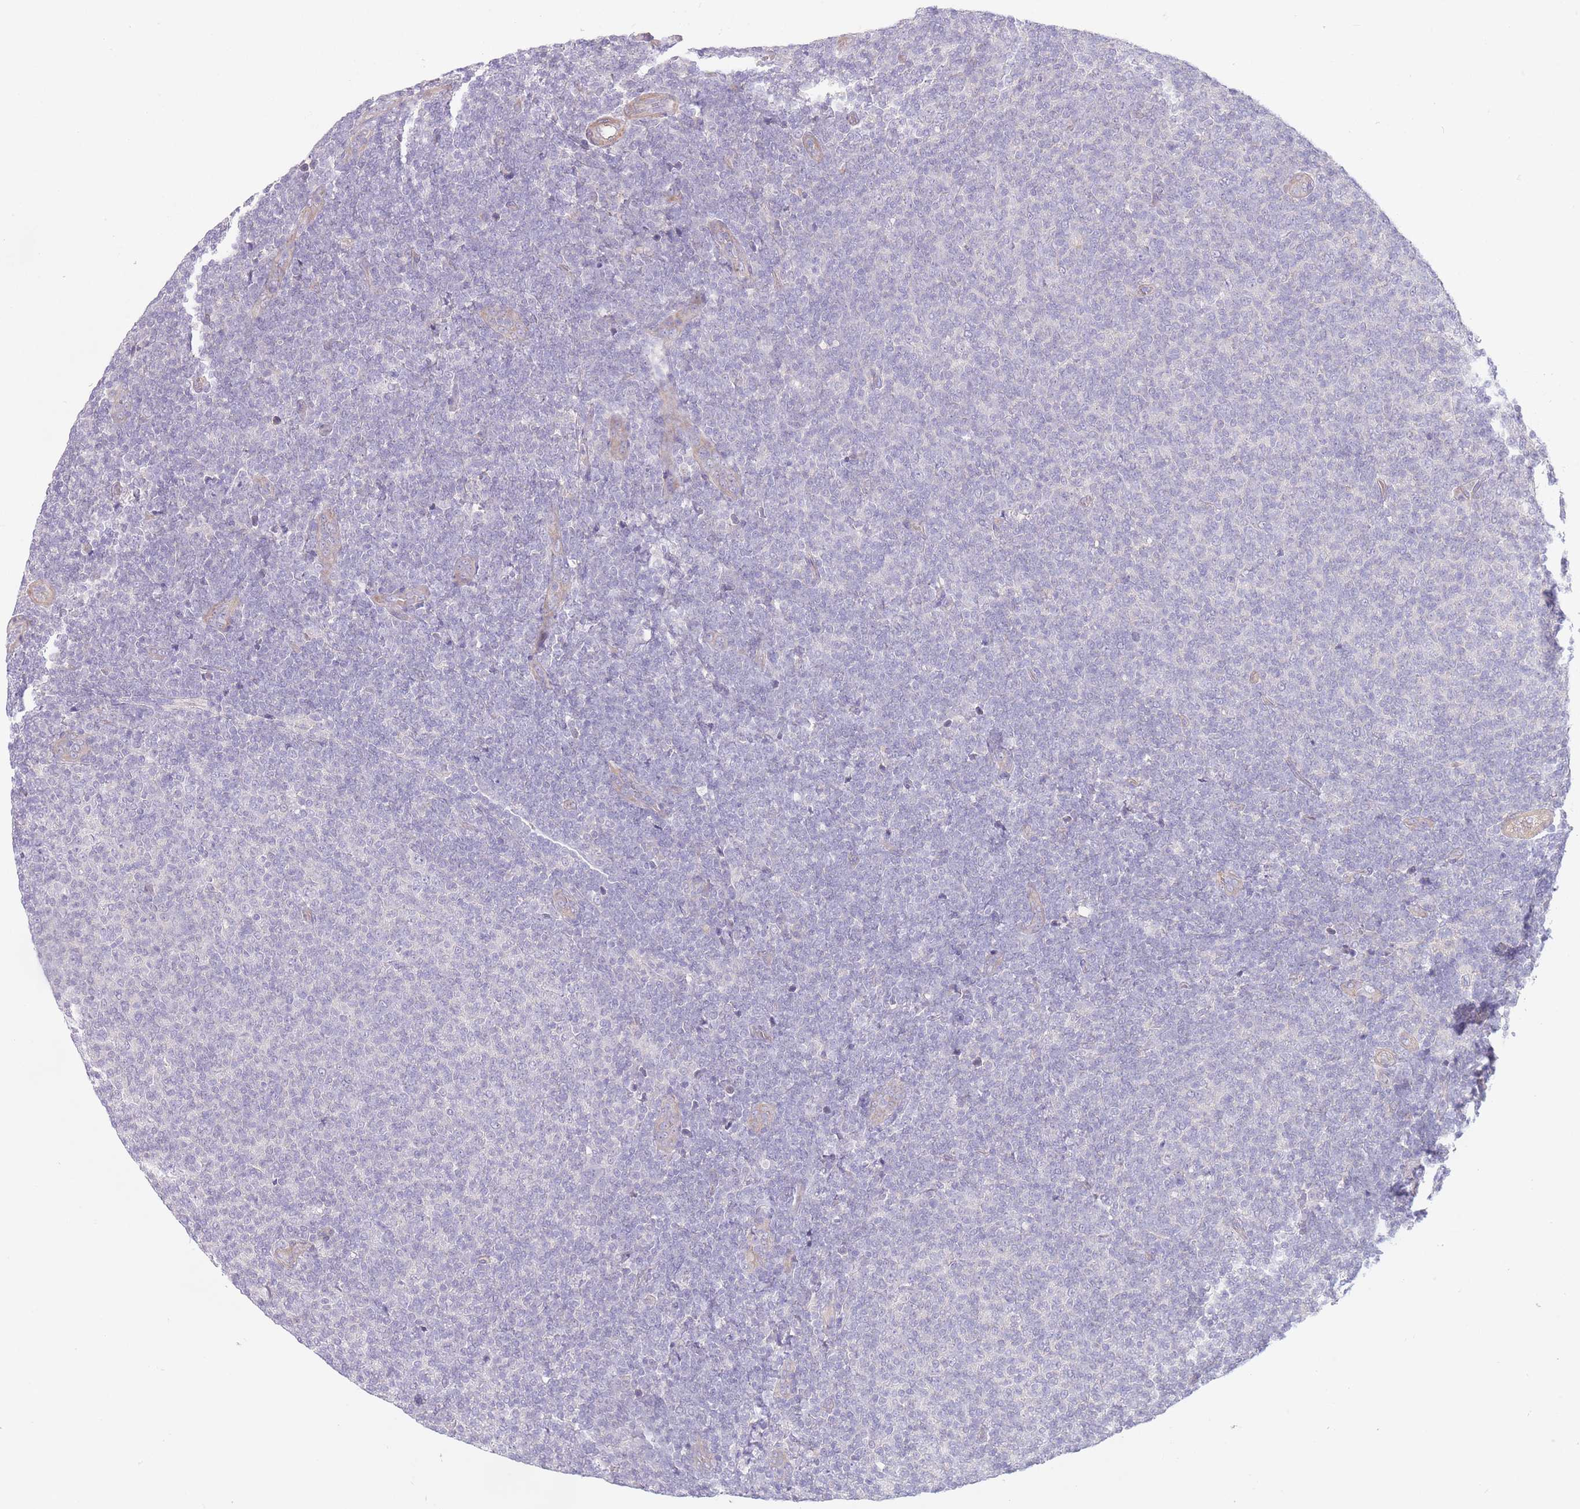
{"staining": {"intensity": "negative", "quantity": "none", "location": "none"}, "tissue": "lymphoma", "cell_type": "Tumor cells", "image_type": "cancer", "snomed": [{"axis": "morphology", "description": "Malignant lymphoma, non-Hodgkin's type, Low grade"}, {"axis": "topography", "description": "Lymph node"}], "caption": "A micrograph of malignant lymphoma, non-Hodgkin's type (low-grade) stained for a protein shows no brown staining in tumor cells. (Stains: DAB IHC with hematoxylin counter stain, Microscopy: brightfield microscopy at high magnification).", "gene": "PNPLA5", "patient": {"sex": "male", "age": 66}}